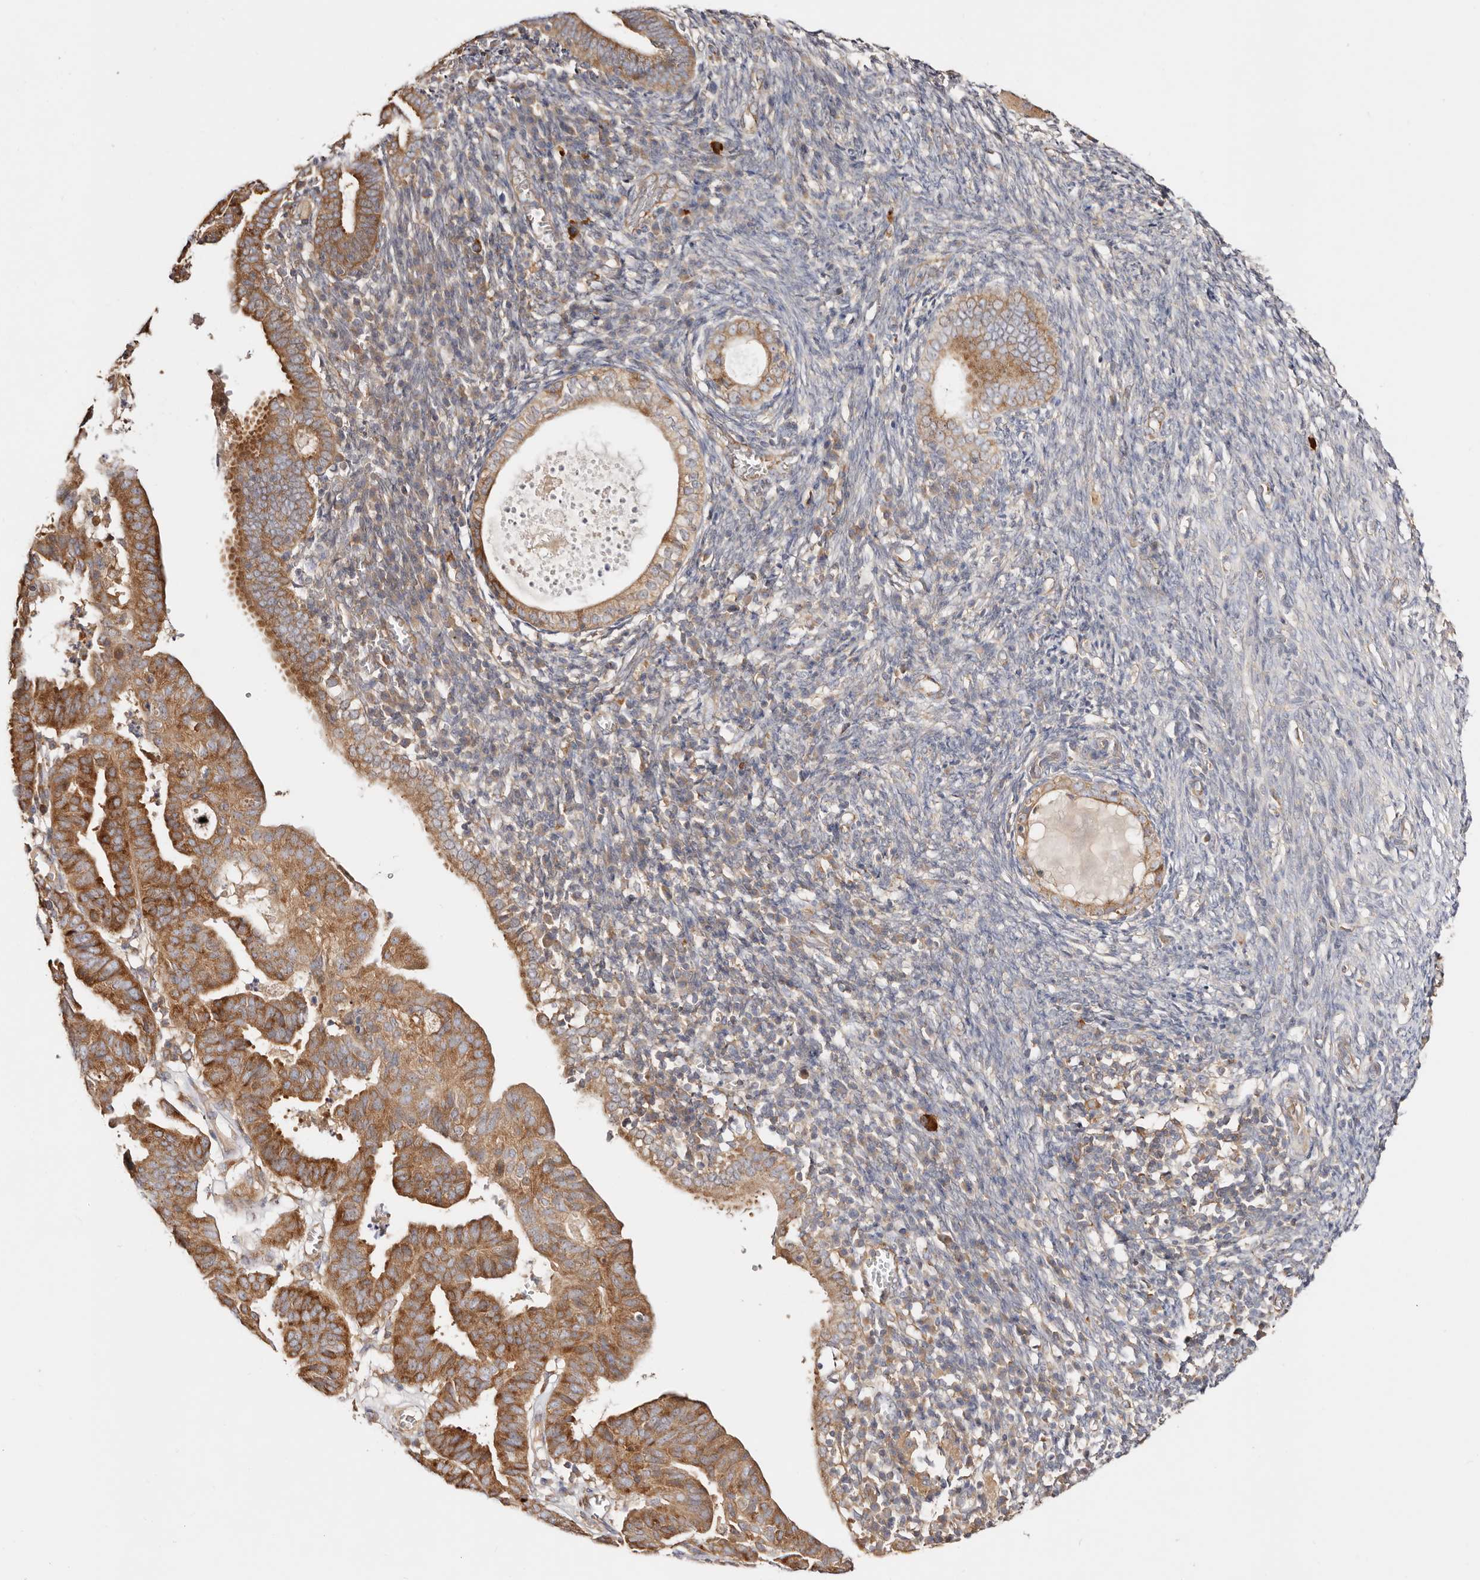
{"staining": {"intensity": "moderate", "quantity": ">75%", "location": "cytoplasmic/membranous"}, "tissue": "endometrial cancer", "cell_type": "Tumor cells", "image_type": "cancer", "snomed": [{"axis": "morphology", "description": "Adenocarcinoma, NOS"}, {"axis": "topography", "description": "Uterus"}], "caption": "Human endometrial cancer (adenocarcinoma) stained for a protein (brown) demonstrates moderate cytoplasmic/membranous positive positivity in approximately >75% of tumor cells.", "gene": "GNA13", "patient": {"sex": "female", "age": 77}}